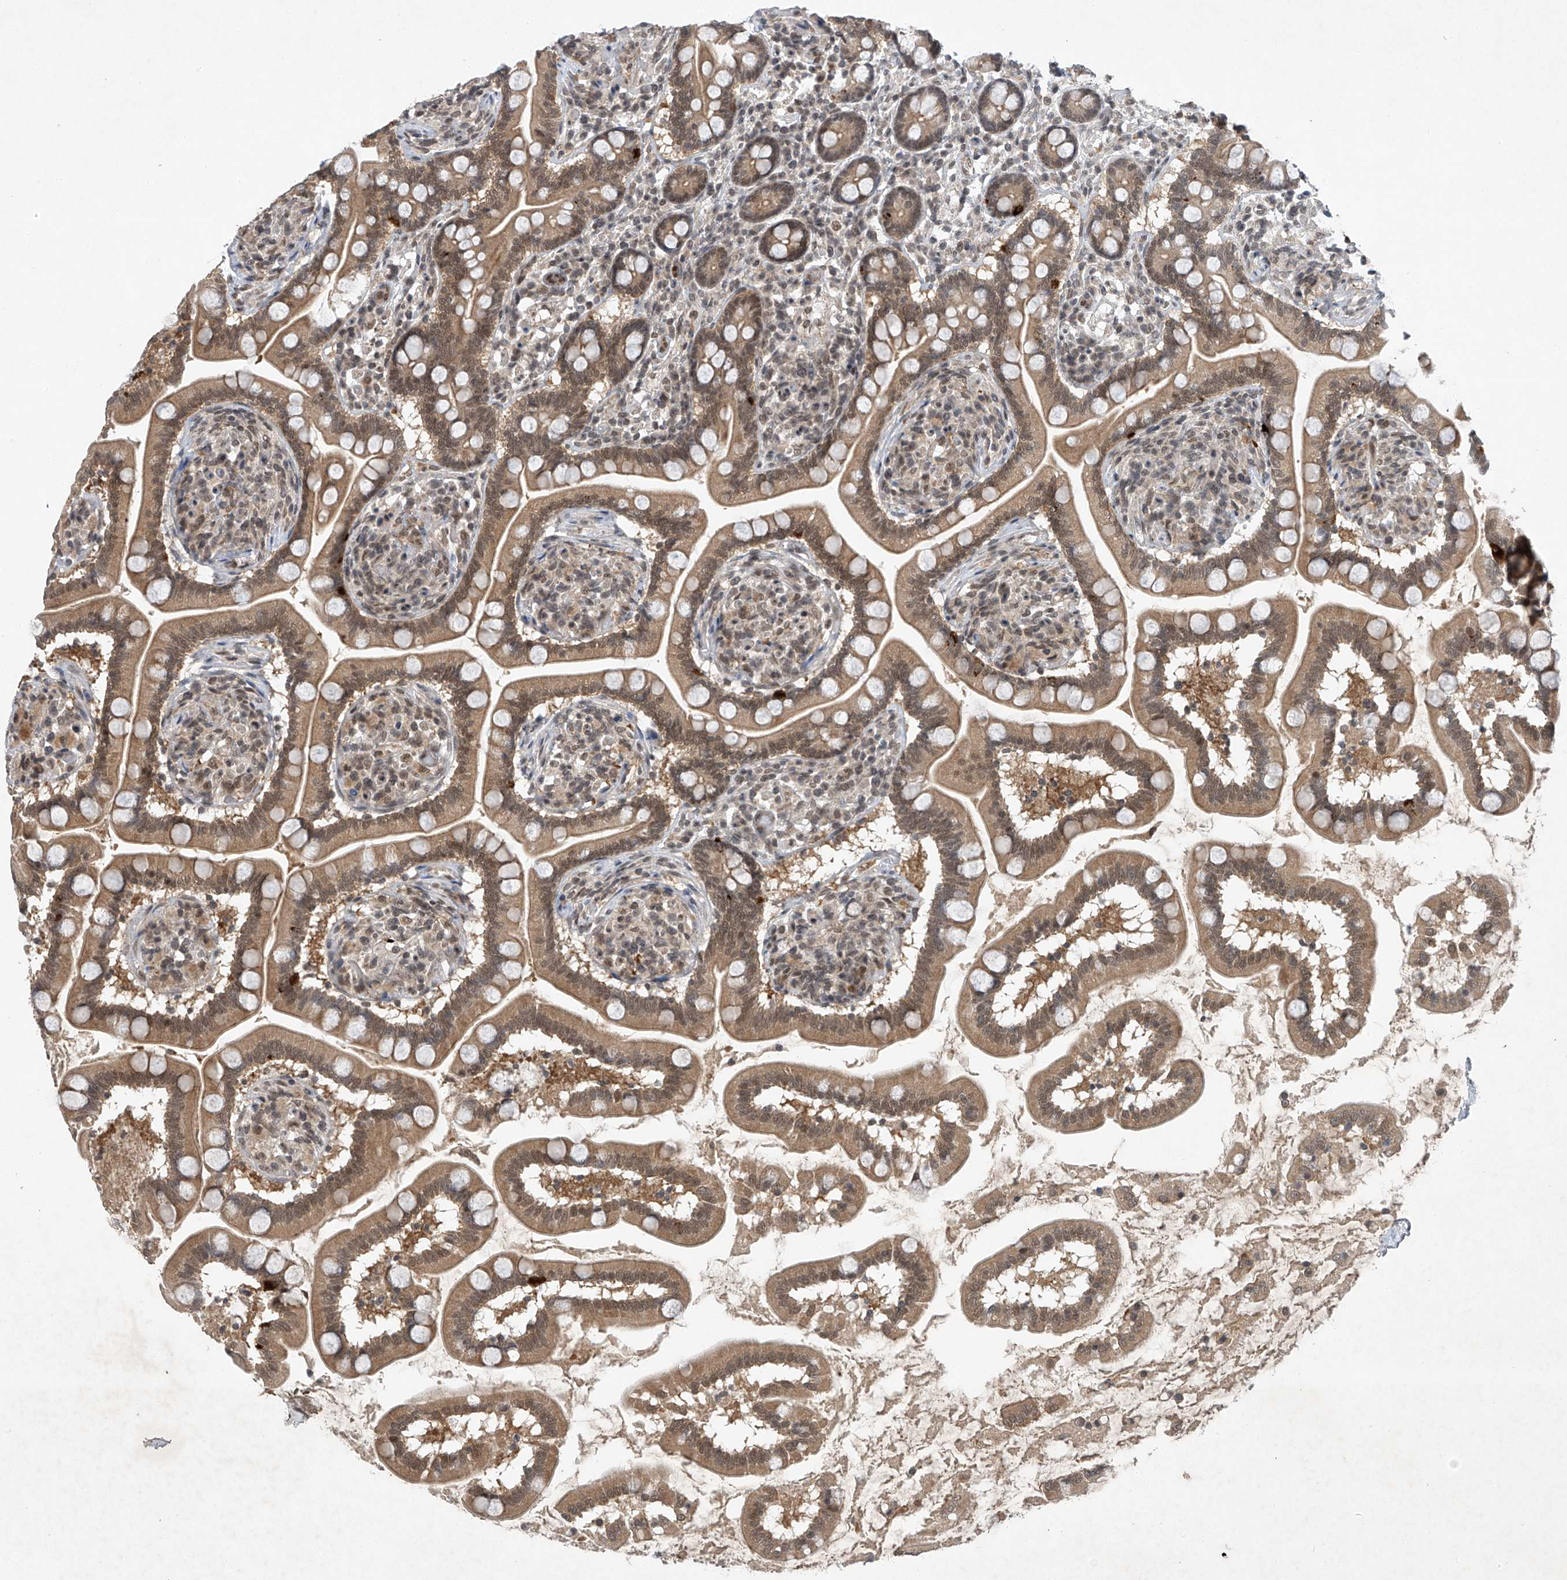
{"staining": {"intensity": "moderate", "quantity": ">75%", "location": "cytoplasmic/membranous,nuclear"}, "tissue": "small intestine", "cell_type": "Glandular cells", "image_type": "normal", "snomed": [{"axis": "morphology", "description": "Normal tissue, NOS"}, {"axis": "topography", "description": "Small intestine"}], "caption": "The image reveals staining of normal small intestine, revealing moderate cytoplasmic/membranous,nuclear protein staining (brown color) within glandular cells. (DAB (3,3'-diaminobenzidine) IHC, brown staining for protein, blue staining for nuclei).", "gene": "TAF8", "patient": {"sex": "female", "age": 64}}